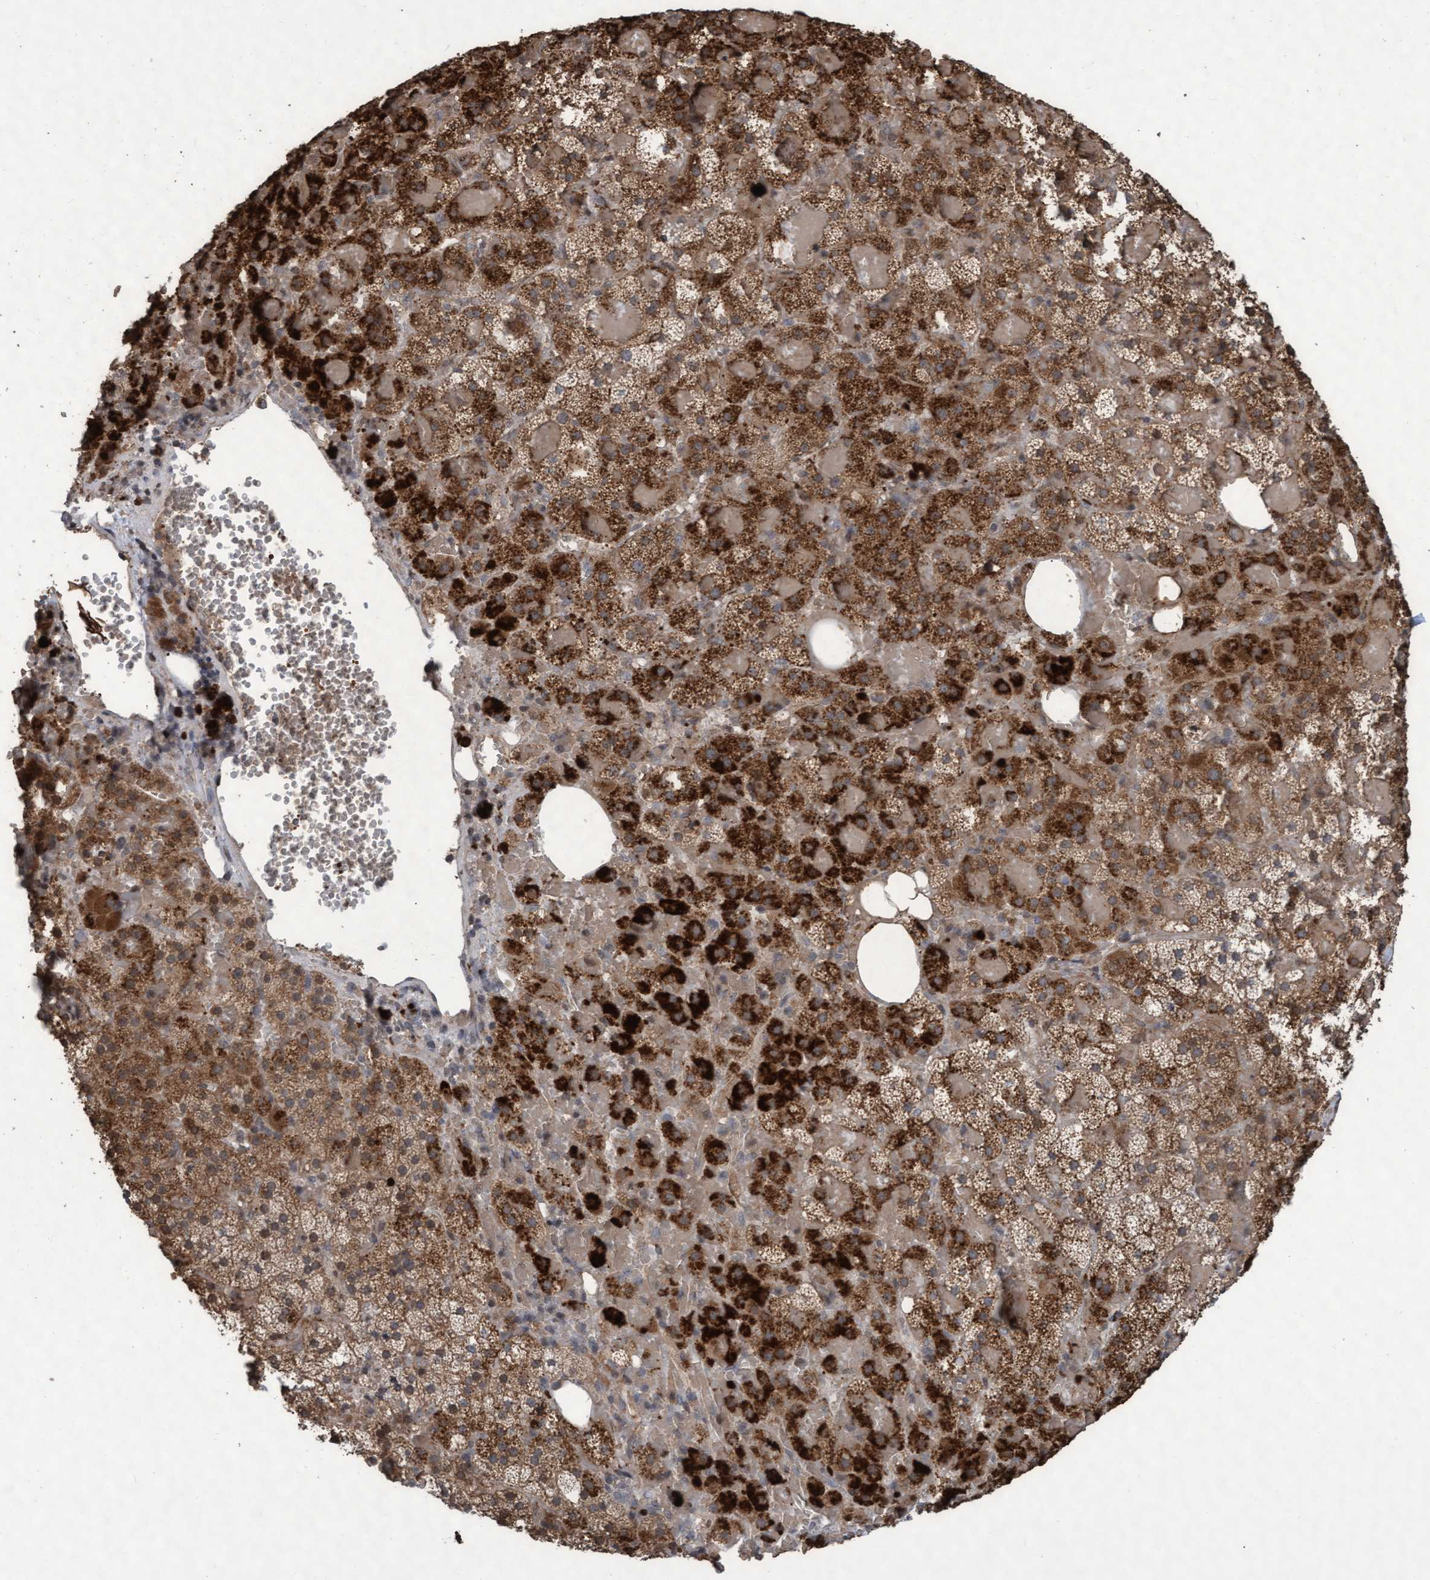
{"staining": {"intensity": "moderate", "quantity": ">75%", "location": "cytoplasmic/membranous"}, "tissue": "adrenal gland", "cell_type": "Glandular cells", "image_type": "normal", "snomed": [{"axis": "morphology", "description": "Normal tissue, NOS"}, {"axis": "topography", "description": "Adrenal gland"}], "caption": "This histopathology image reveals immunohistochemistry staining of normal human adrenal gland, with medium moderate cytoplasmic/membranous positivity in about >75% of glandular cells.", "gene": "KCNC2", "patient": {"sex": "female", "age": 59}}